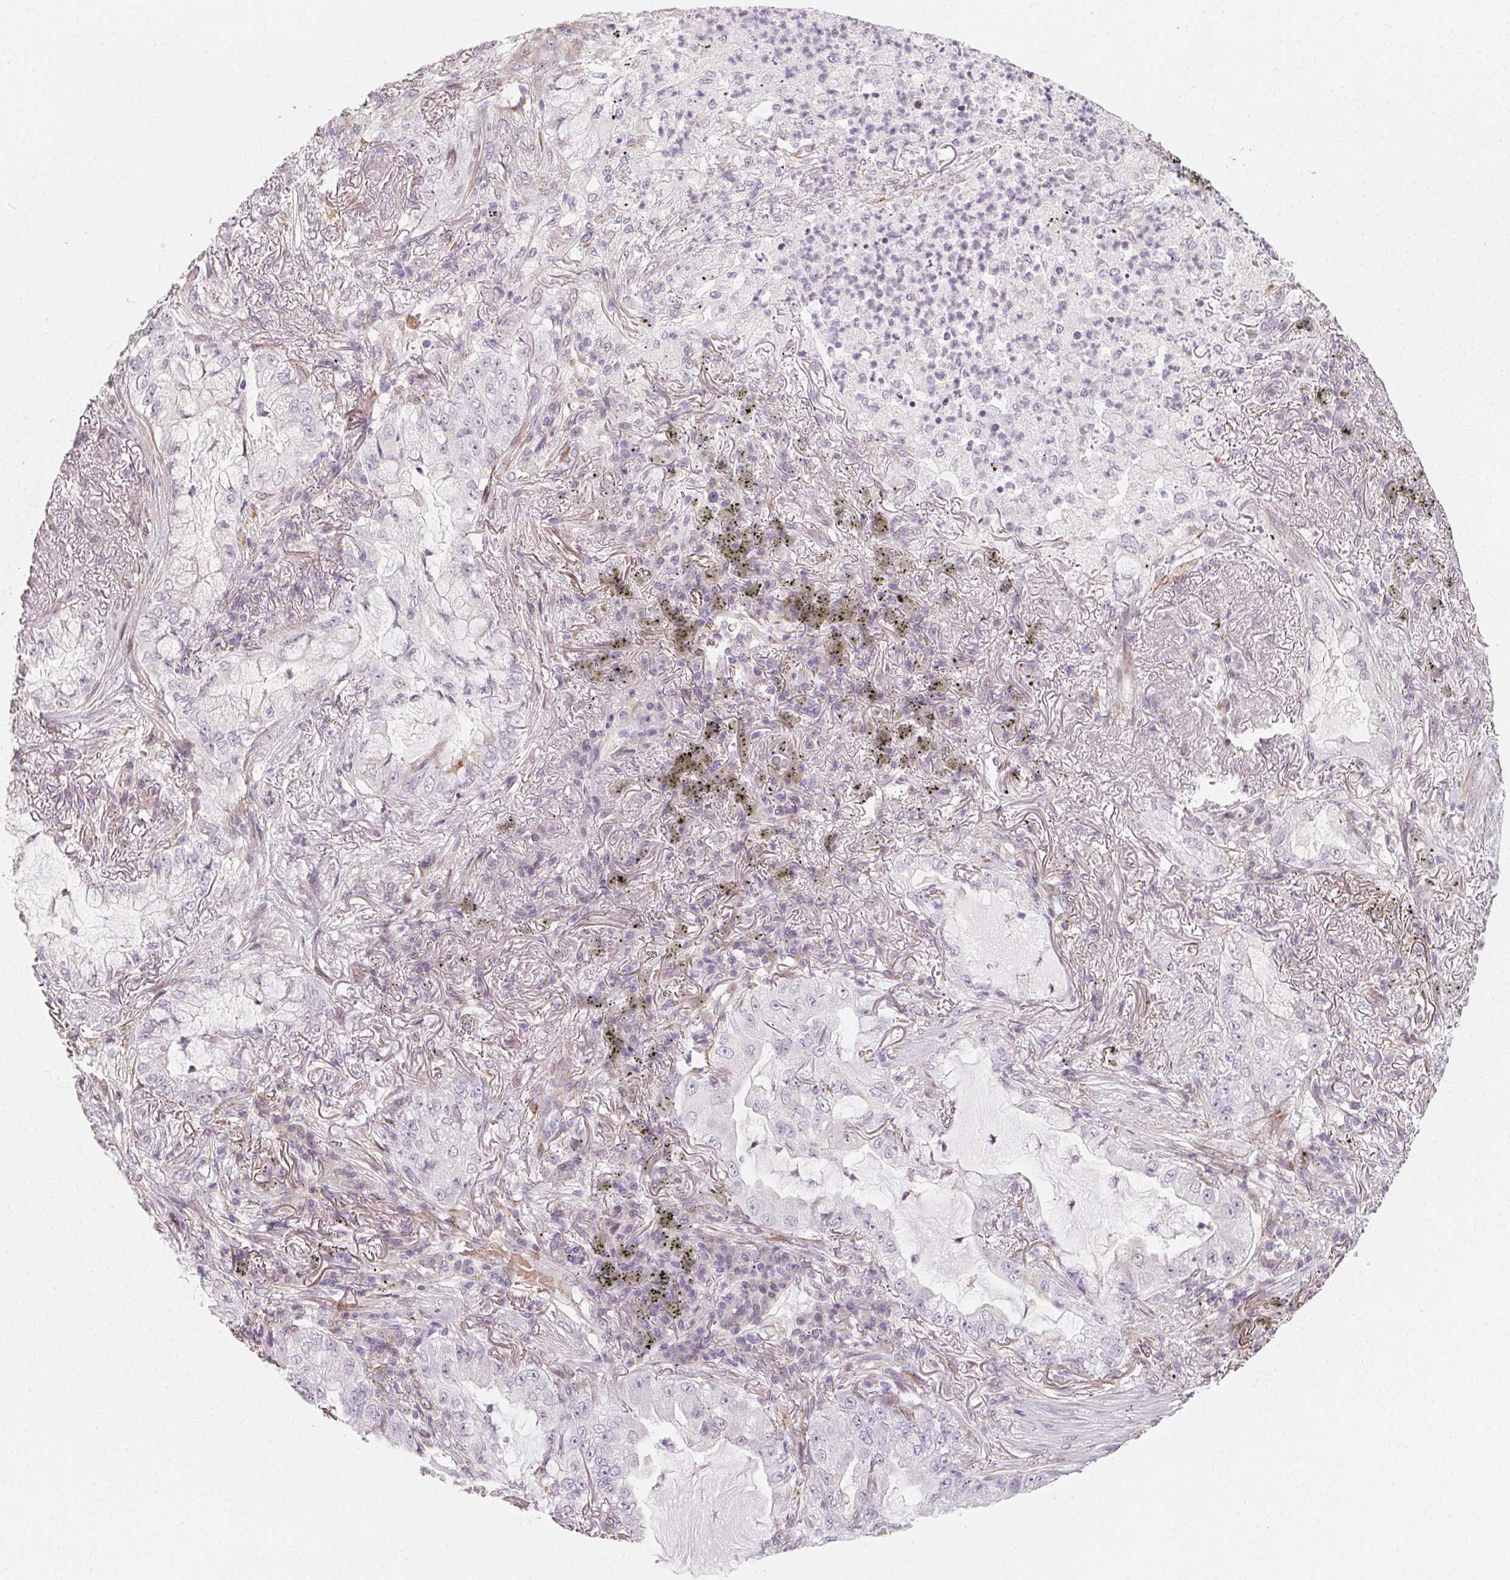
{"staining": {"intensity": "negative", "quantity": "none", "location": "none"}, "tissue": "lung cancer", "cell_type": "Tumor cells", "image_type": "cancer", "snomed": [{"axis": "morphology", "description": "Adenocarcinoma, NOS"}, {"axis": "topography", "description": "Lung"}], "caption": "An immunohistochemistry (IHC) photomicrograph of lung adenocarcinoma is shown. There is no staining in tumor cells of lung adenocarcinoma.", "gene": "CCDC96", "patient": {"sex": "female", "age": 73}}